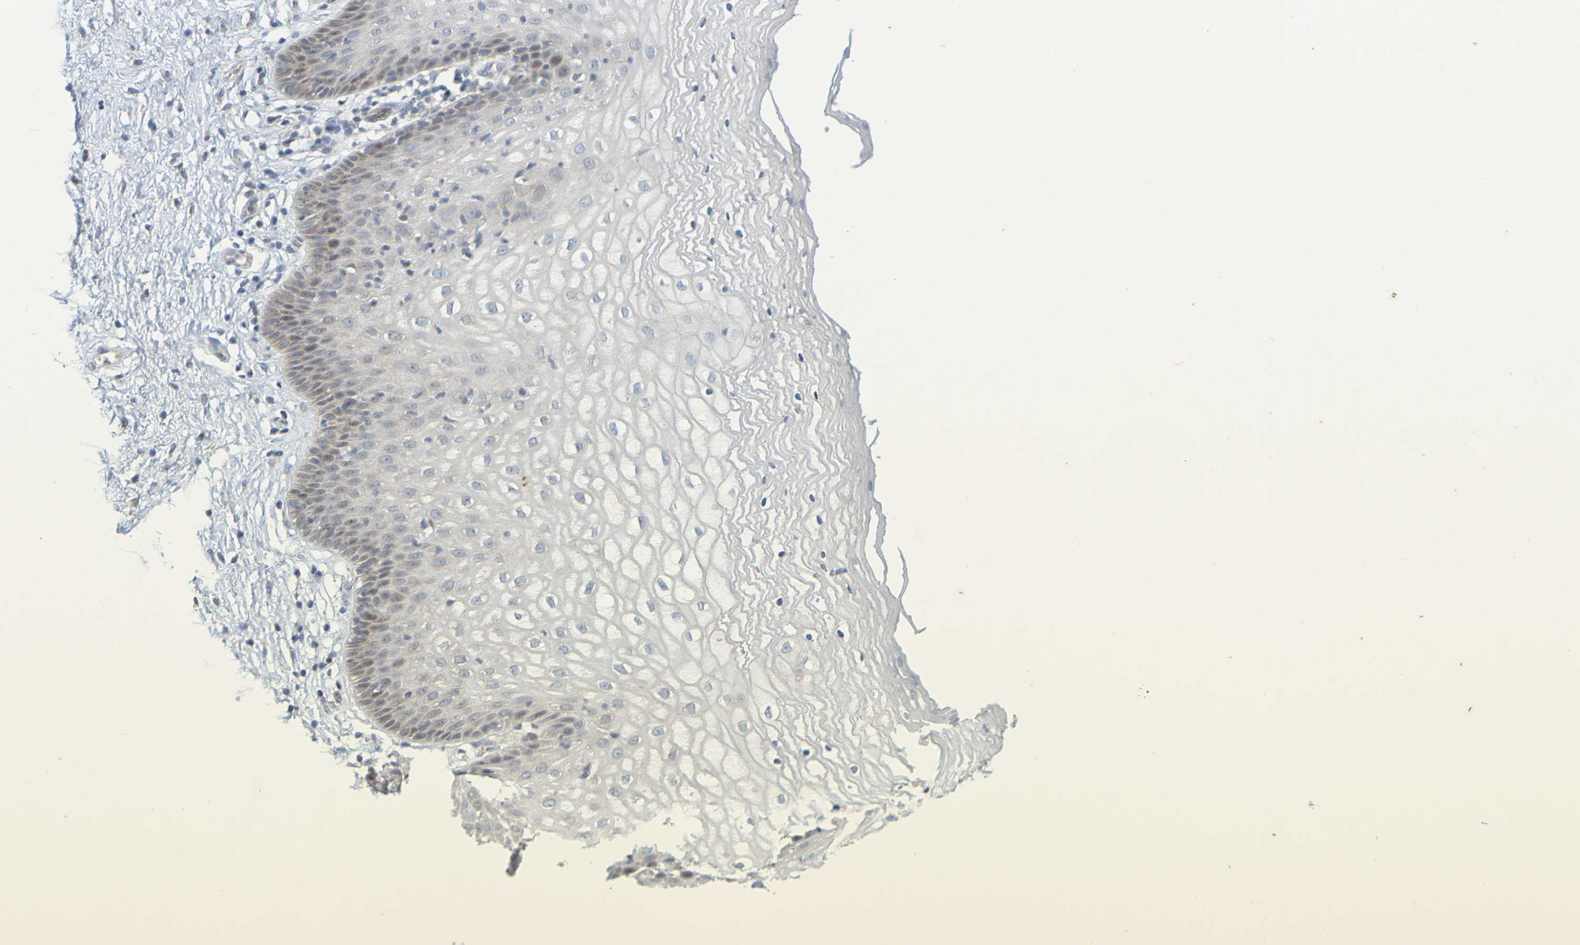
{"staining": {"intensity": "weak", "quantity": "<25%", "location": "cytoplasmic/membranous"}, "tissue": "vagina", "cell_type": "Squamous epithelial cells", "image_type": "normal", "snomed": [{"axis": "morphology", "description": "Normal tissue, NOS"}, {"axis": "topography", "description": "Vagina"}], "caption": "Immunohistochemistry (IHC) of unremarkable vagina shows no expression in squamous epithelial cells.", "gene": "MOGS", "patient": {"sex": "female", "age": 34}}